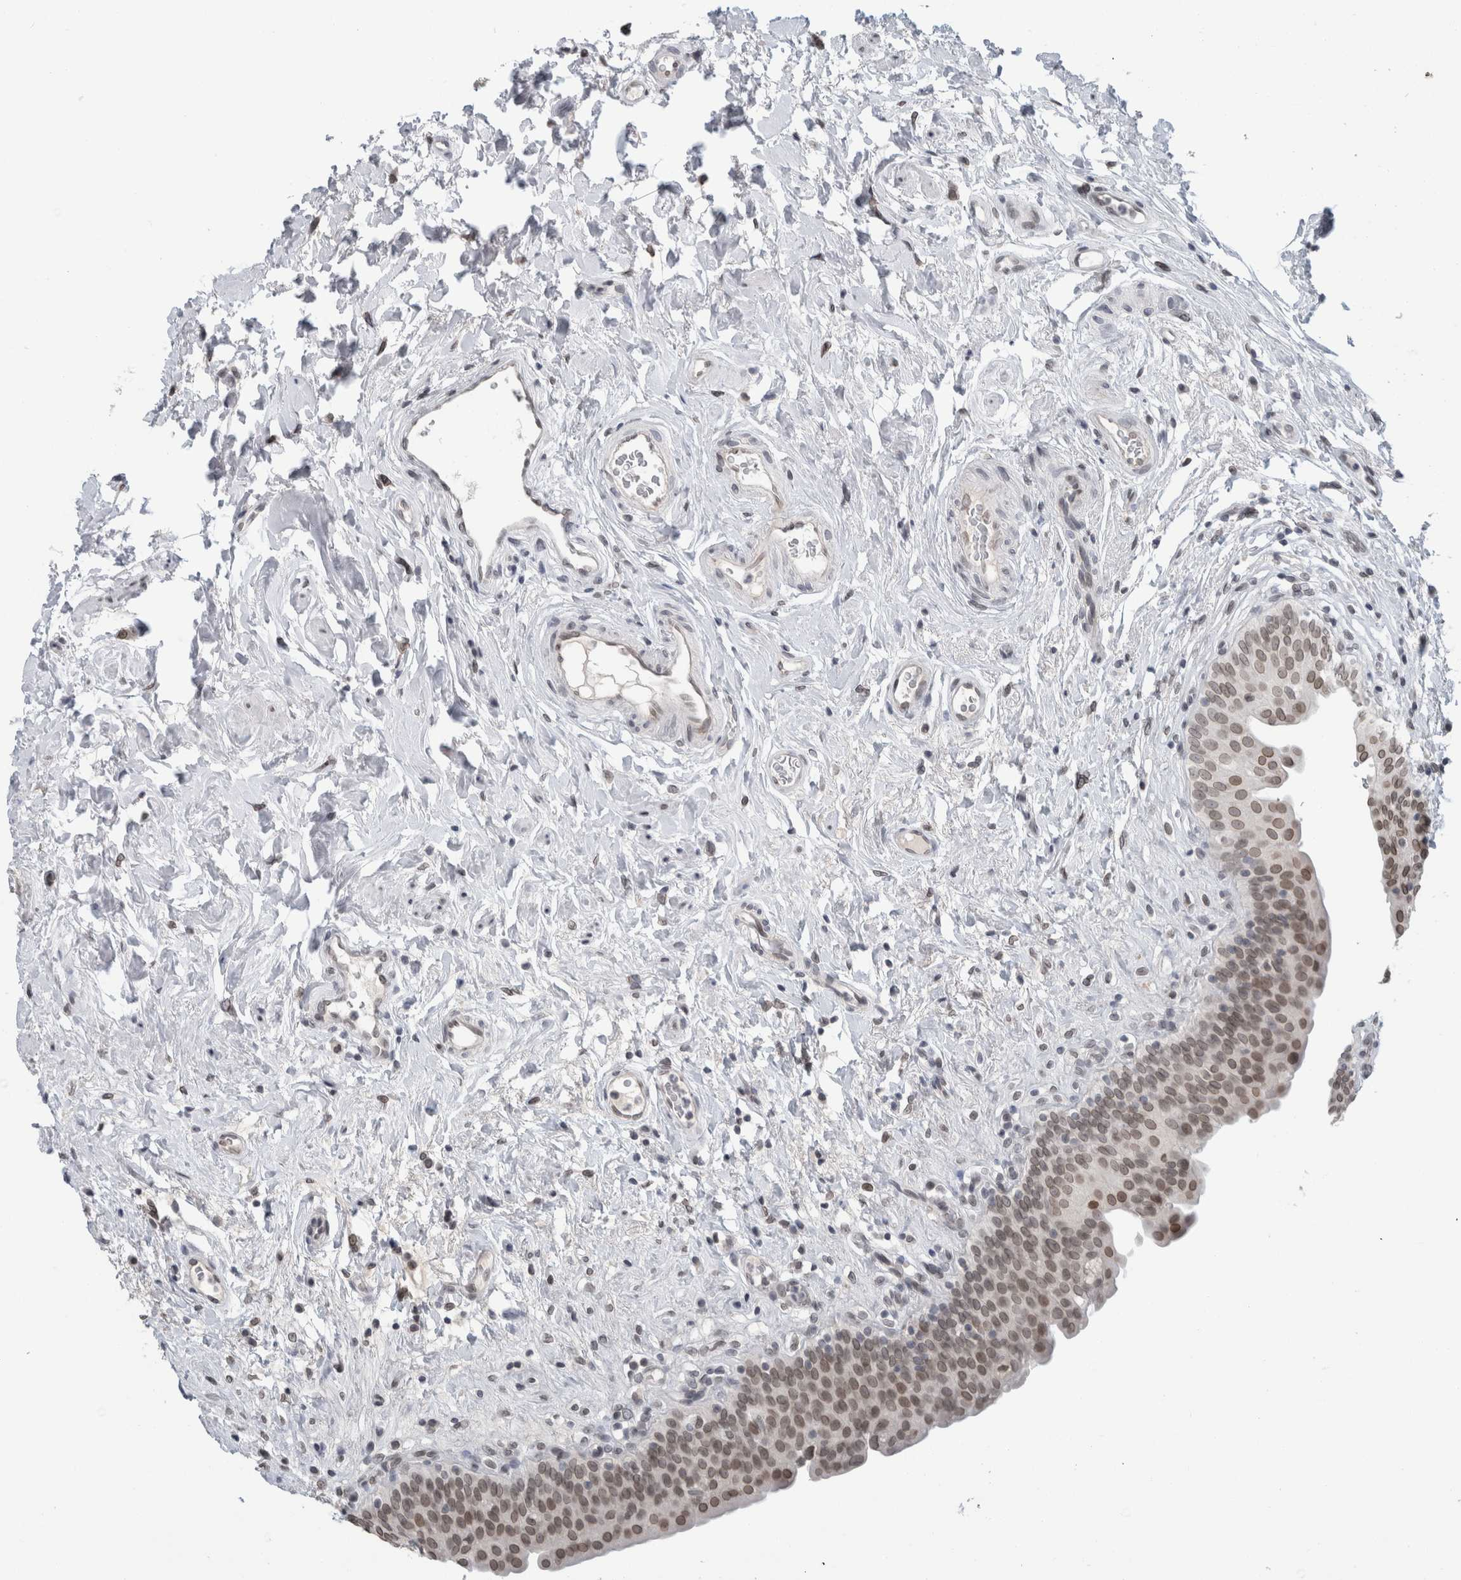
{"staining": {"intensity": "weak", "quantity": ">75%", "location": "cytoplasmic/membranous,nuclear"}, "tissue": "urinary bladder", "cell_type": "Urothelial cells", "image_type": "normal", "snomed": [{"axis": "morphology", "description": "Normal tissue, NOS"}, {"axis": "topography", "description": "Urinary bladder"}], "caption": "Immunohistochemical staining of unremarkable human urinary bladder reveals low levels of weak cytoplasmic/membranous,nuclear expression in about >75% of urothelial cells. Immunohistochemistry stains the protein in brown and the nuclei are stained blue.", "gene": "ZNF770", "patient": {"sex": "male", "age": 83}}